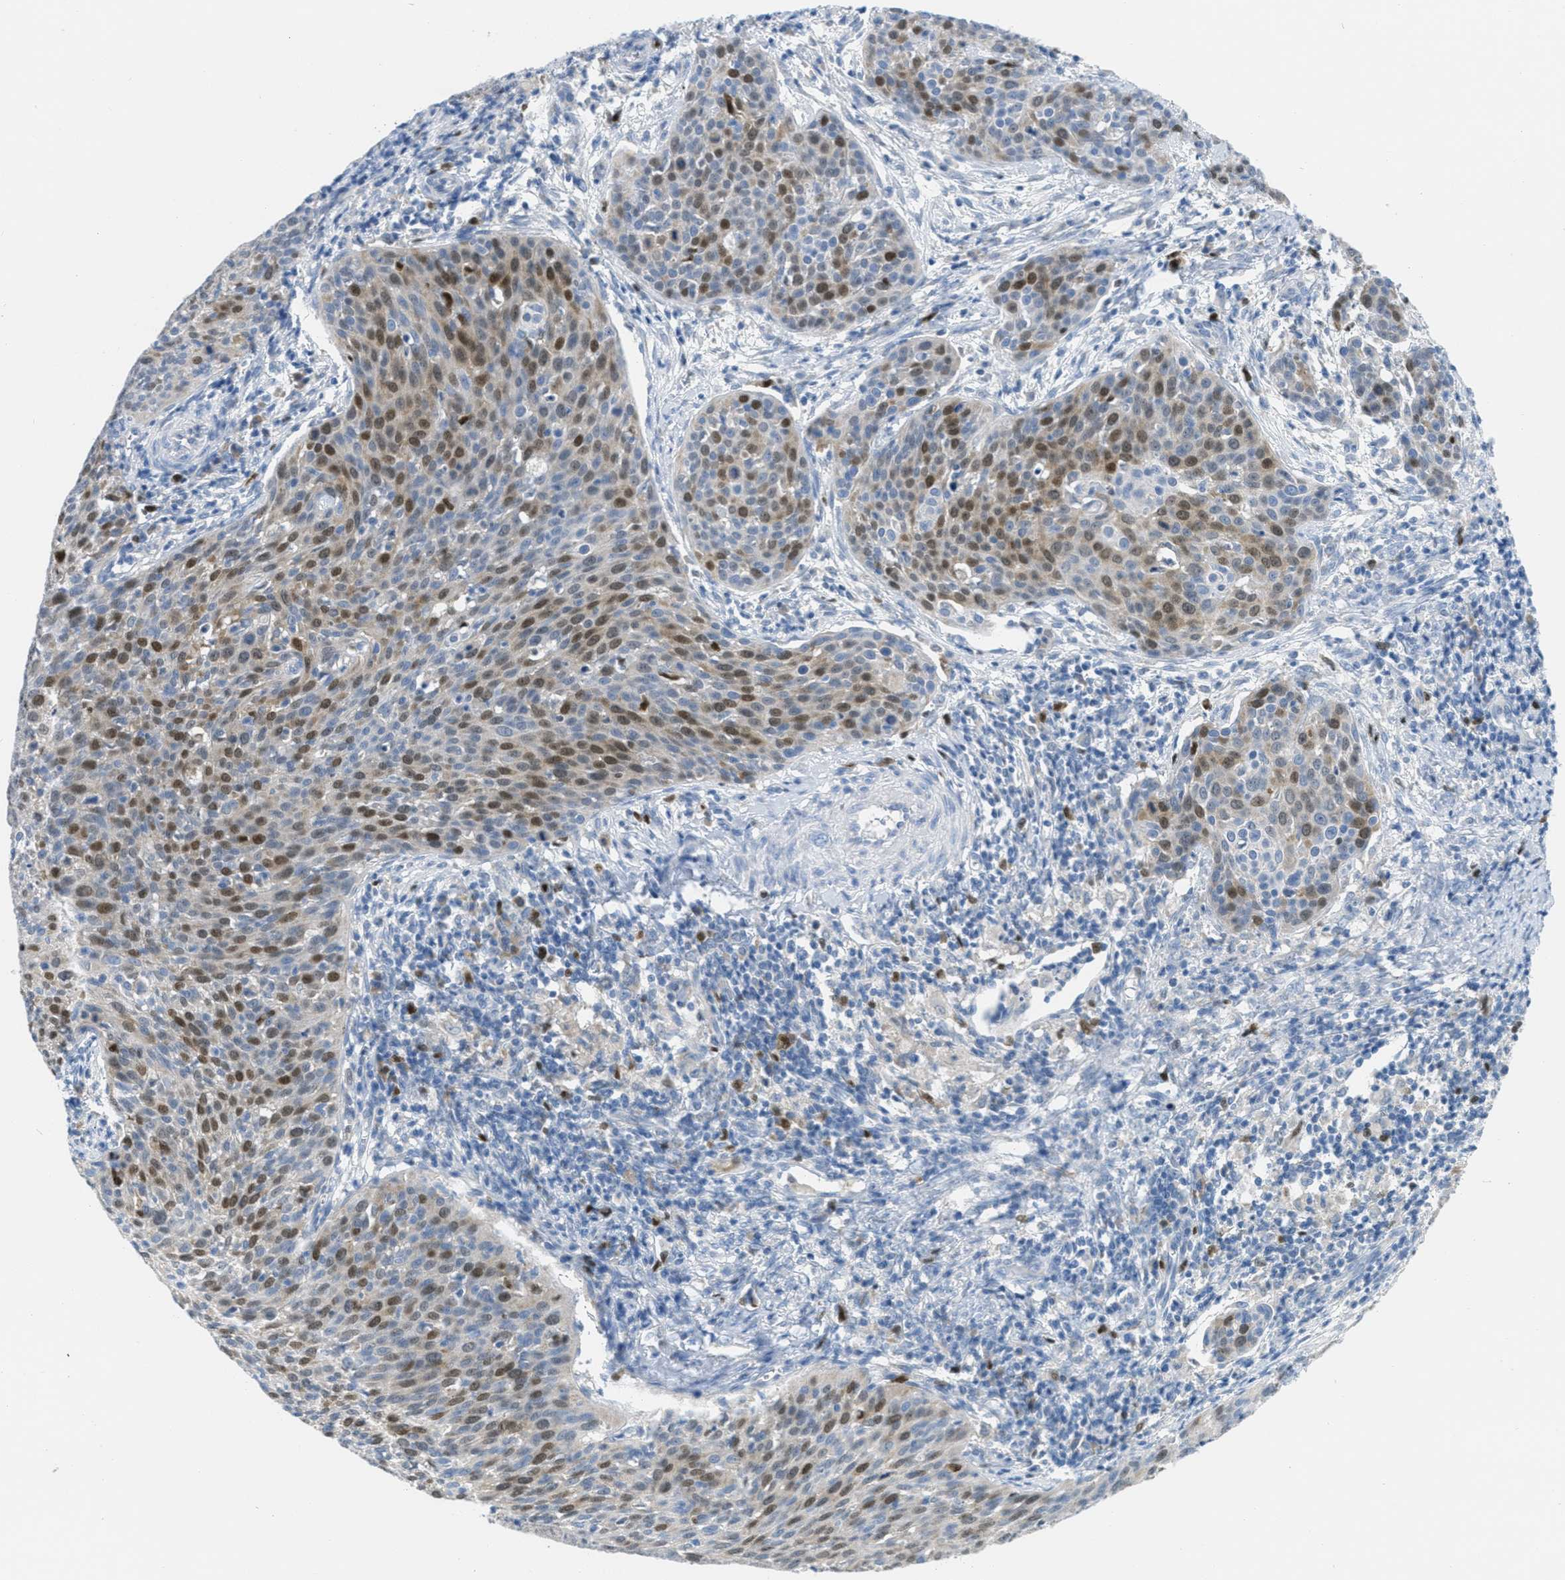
{"staining": {"intensity": "moderate", "quantity": ">75%", "location": "nuclear"}, "tissue": "cervical cancer", "cell_type": "Tumor cells", "image_type": "cancer", "snomed": [{"axis": "morphology", "description": "Squamous cell carcinoma, NOS"}, {"axis": "topography", "description": "Cervix"}], "caption": "Protein expression analysis of cervical cancer (squamous cell carcinoma) demonstrates moderate nuclear staining in approximately >75% of tumor cells. (DAB IHC, brown staining for protein, blue staining for nuclei).", "gene": "ORC6", "patient": {"sex": "female", "age": 38}}